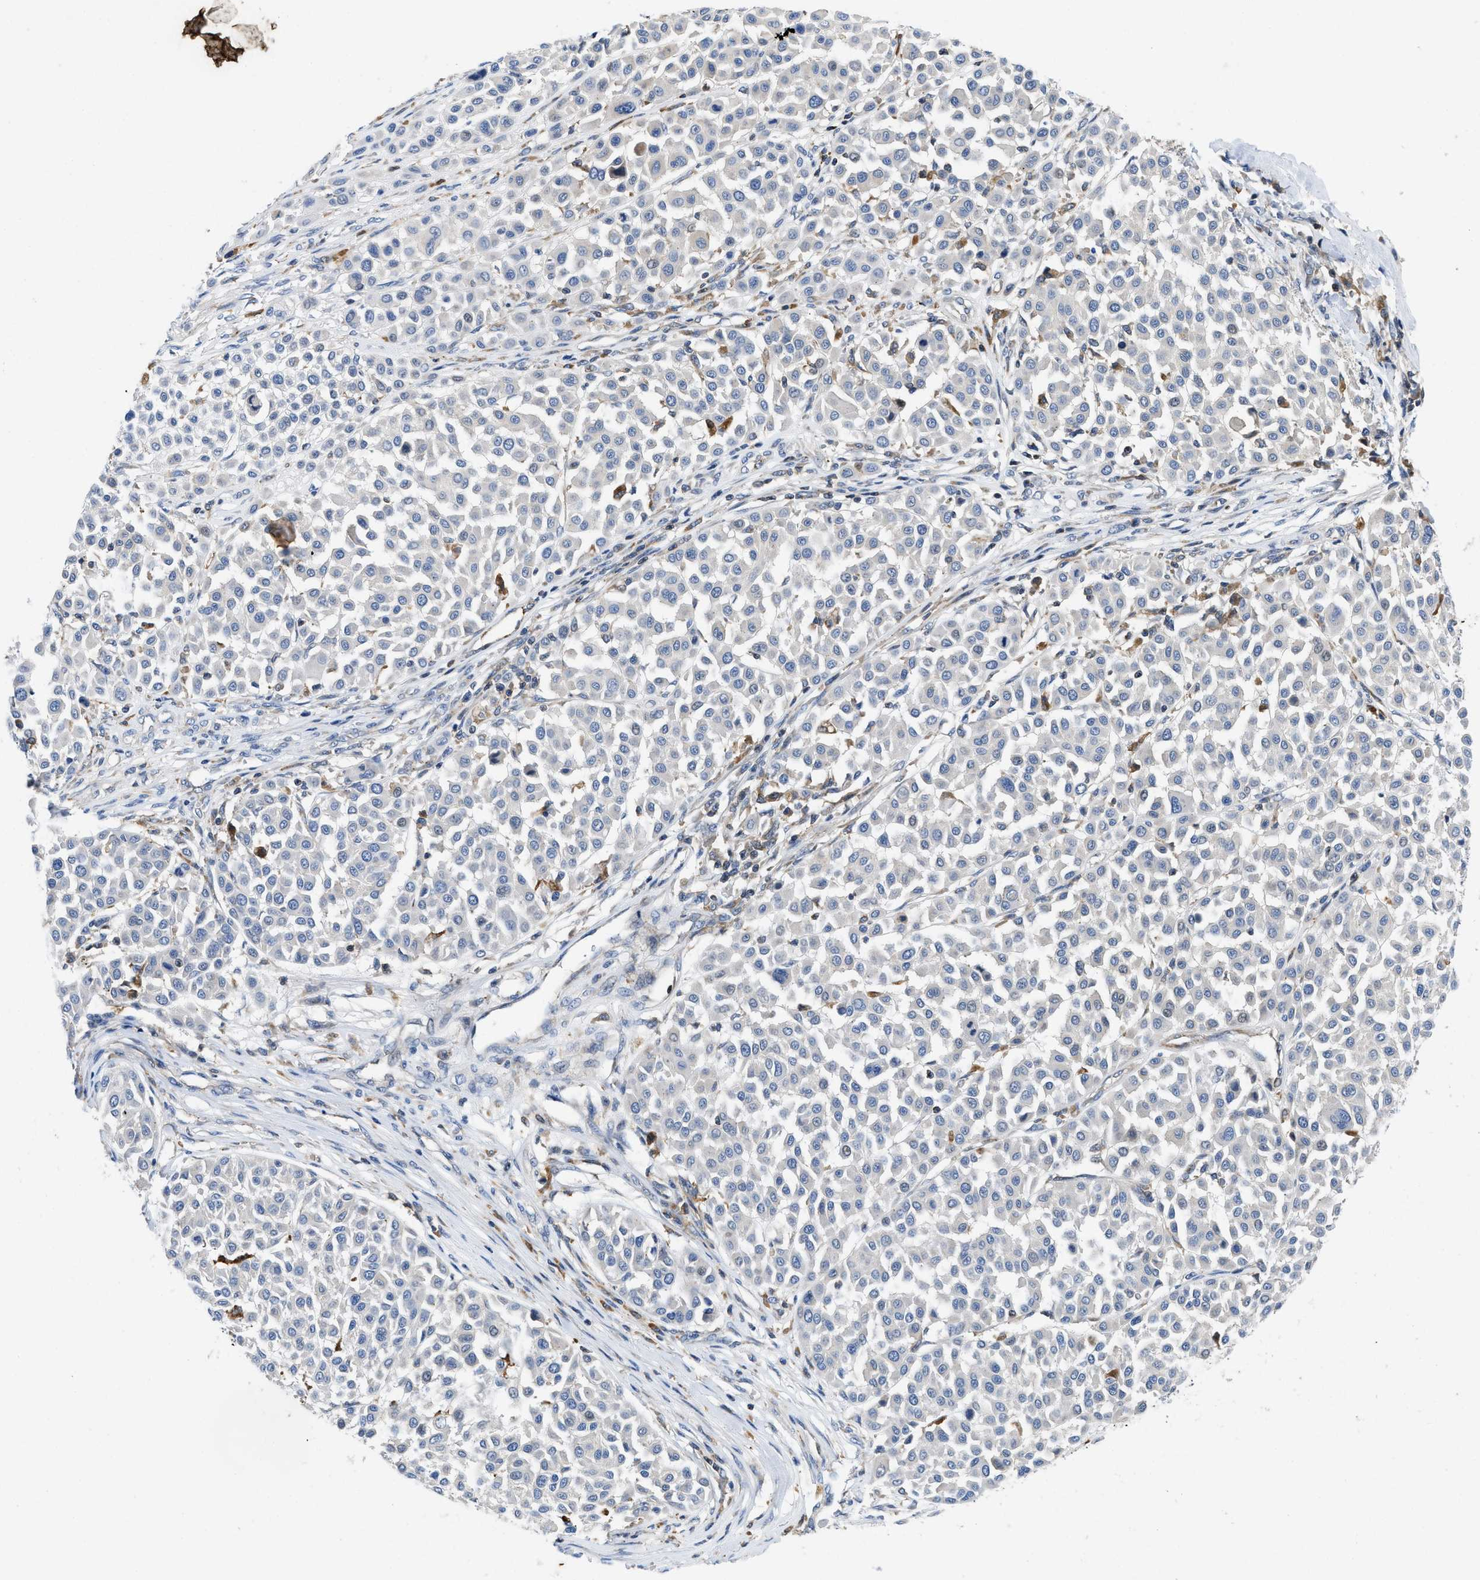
{"staining": {"intensity": "negative", "quantity": "none", "location": "none"}, "tissue": "melanoma", "cell_type": "Tumor cells", "image_type": "cancer", "snomed": [{"axis": "morphology", "description": "Malignant melanoma, Metastatic site"}, {"axis": "topography", "description": "Soft tissue"}], "caption": "DAB immunohistochemical staining of melanoma displays no significant staining in tumor cells.", "gene": "ENPP4", "patient": {"sex": "male", "age": 41}}